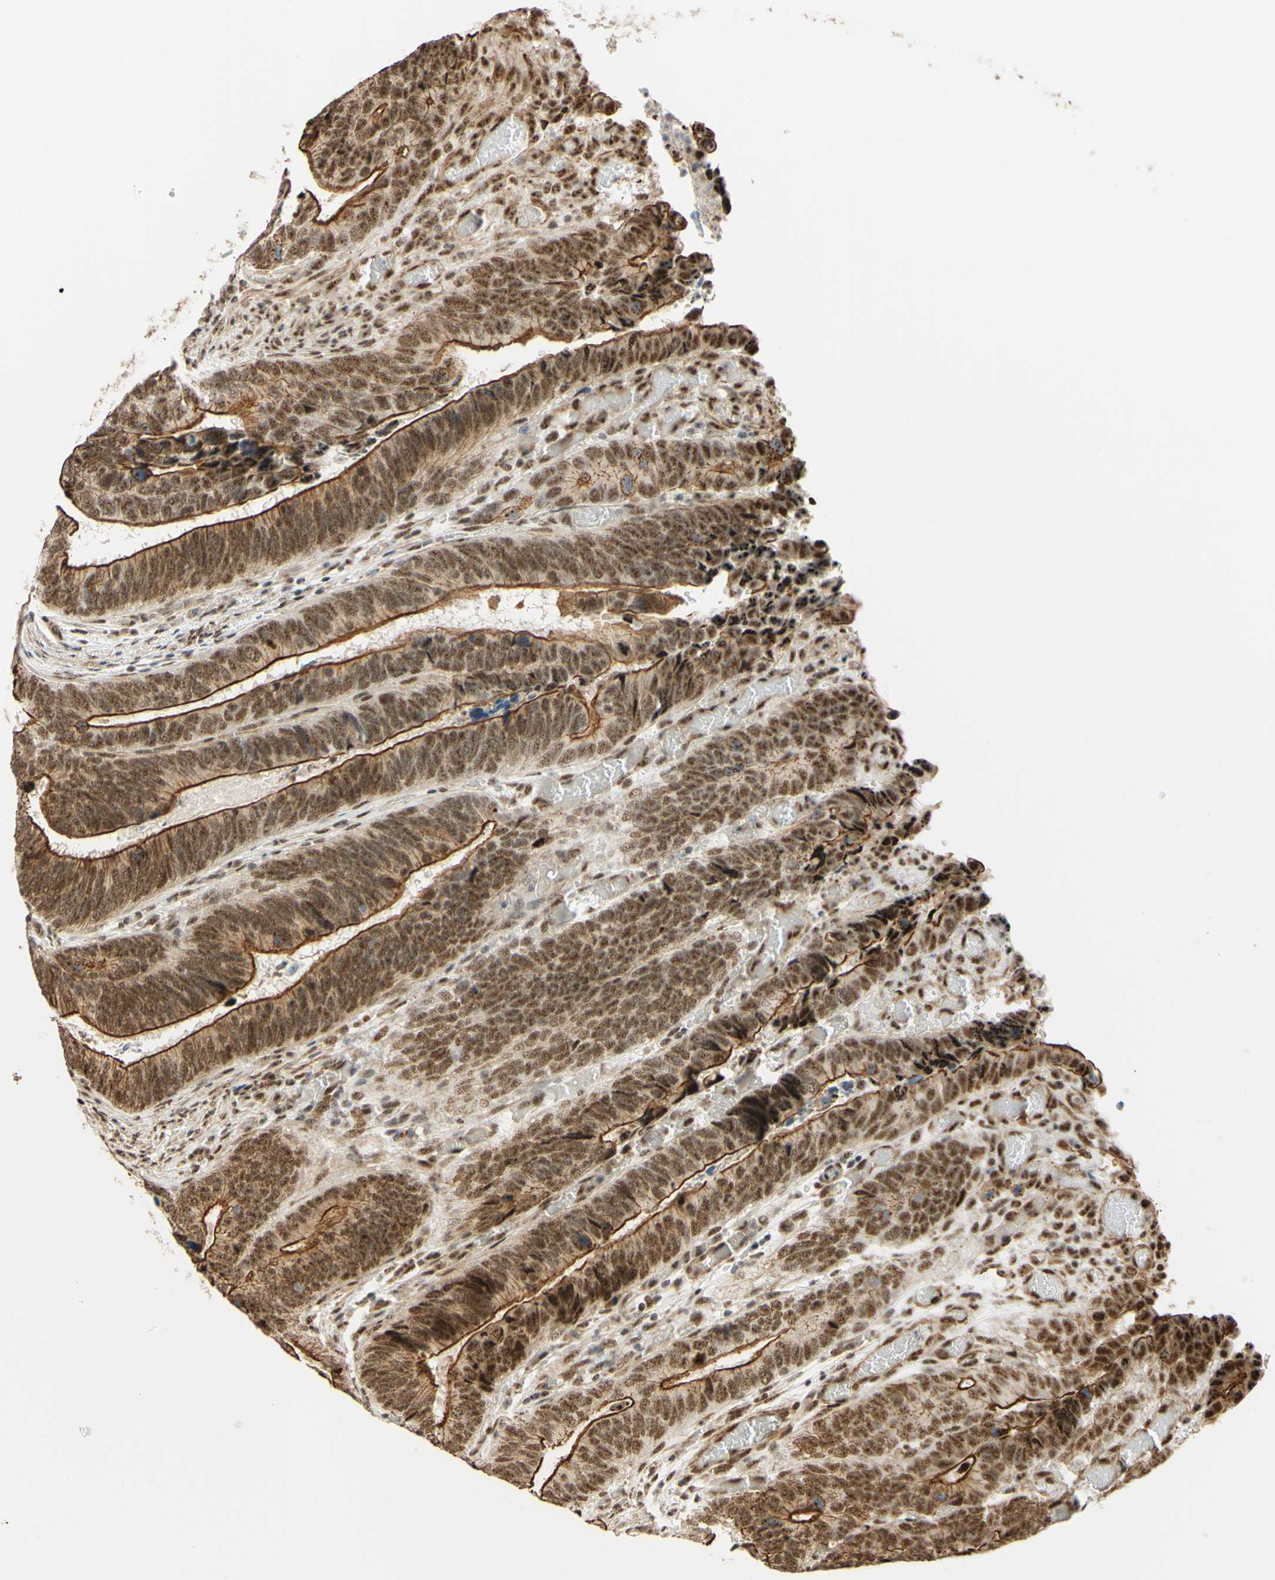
{"staining": {"intensity": "moderate", "quantity": ">75%", "location": "cytoplasmic/membranous,nuclear"}, "tissue": "colorectal cancer", "cell_type": "Tumor cells", "image_type": "cancer", "snomed": [{"axis": "morphology", "description": "Adenocarcinoma, NOS"}, {"axis": "topography", "description": "Colon"}], "caption": "Colorectal adenocarcinoma was stained to show a protein in brown. There is medium levels of moderate cytoplasmic/membranous and nuclear staining in about >75% of tumor cells.", "gene": "SAP18", "patient": {"sex": "male", "age": 72}}